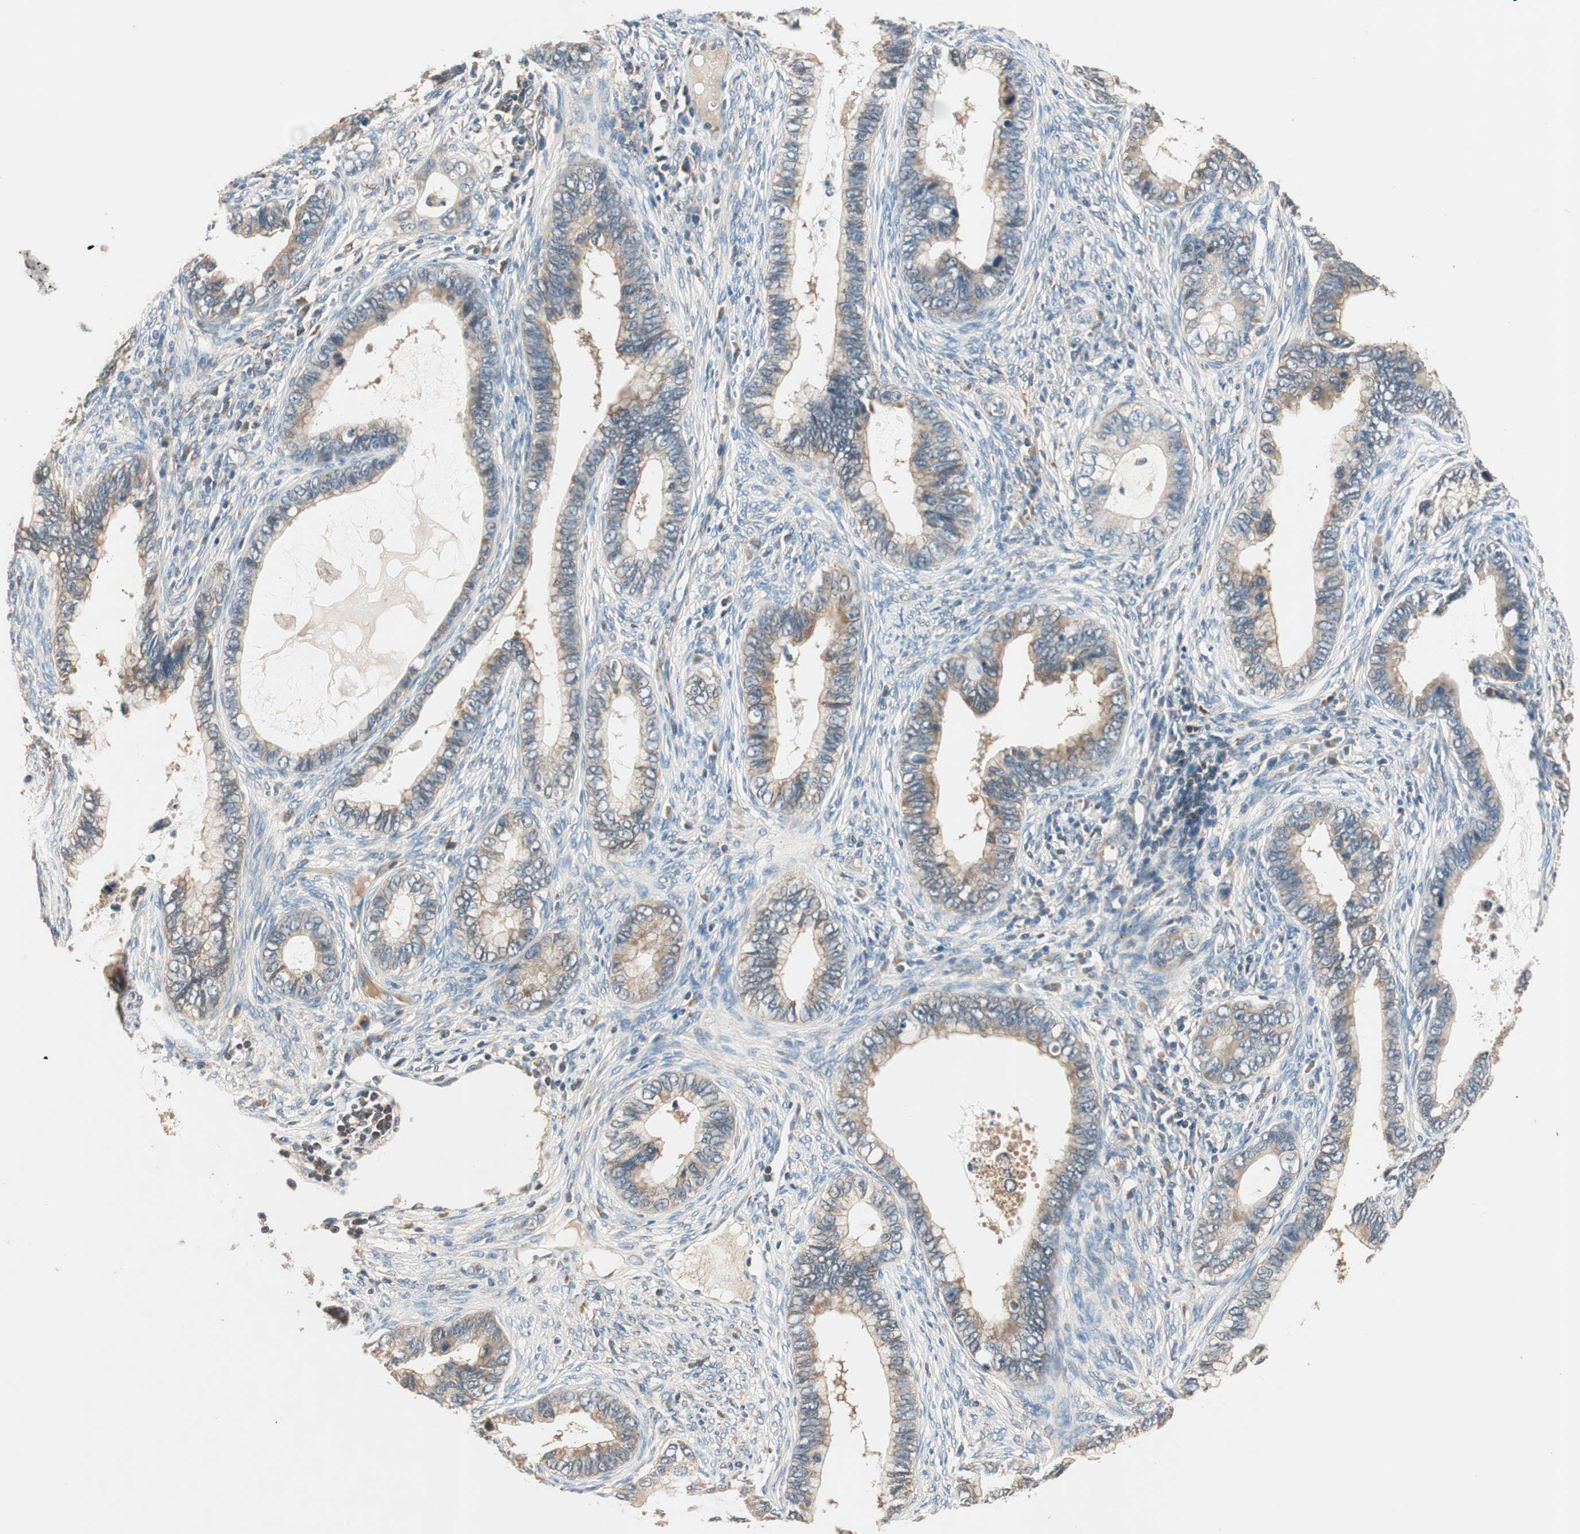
{"staining": {"intensity": "weak", "quantity": ">75%", "location": "cytoplasmic/membranous"}, "tissue": "cervical cancer", "cell_type": "Tumor cells", "image_type": "cancer", "snomed": [{"axis": "morphology", "description": "Adenocarcinoma, NOS"}, {"axis": "topography", "description": "Cervix"}], "caption": "IHC (DAB (3,3'-diaminobenzidine)) staining of human cervical cancer (adenocarcinoma) exhibits weak cytoplasmic/membranous protein expression in about >75% of tumor cells.", "gene": "HPN", "patient": {"sex": "female", "age": 44}}